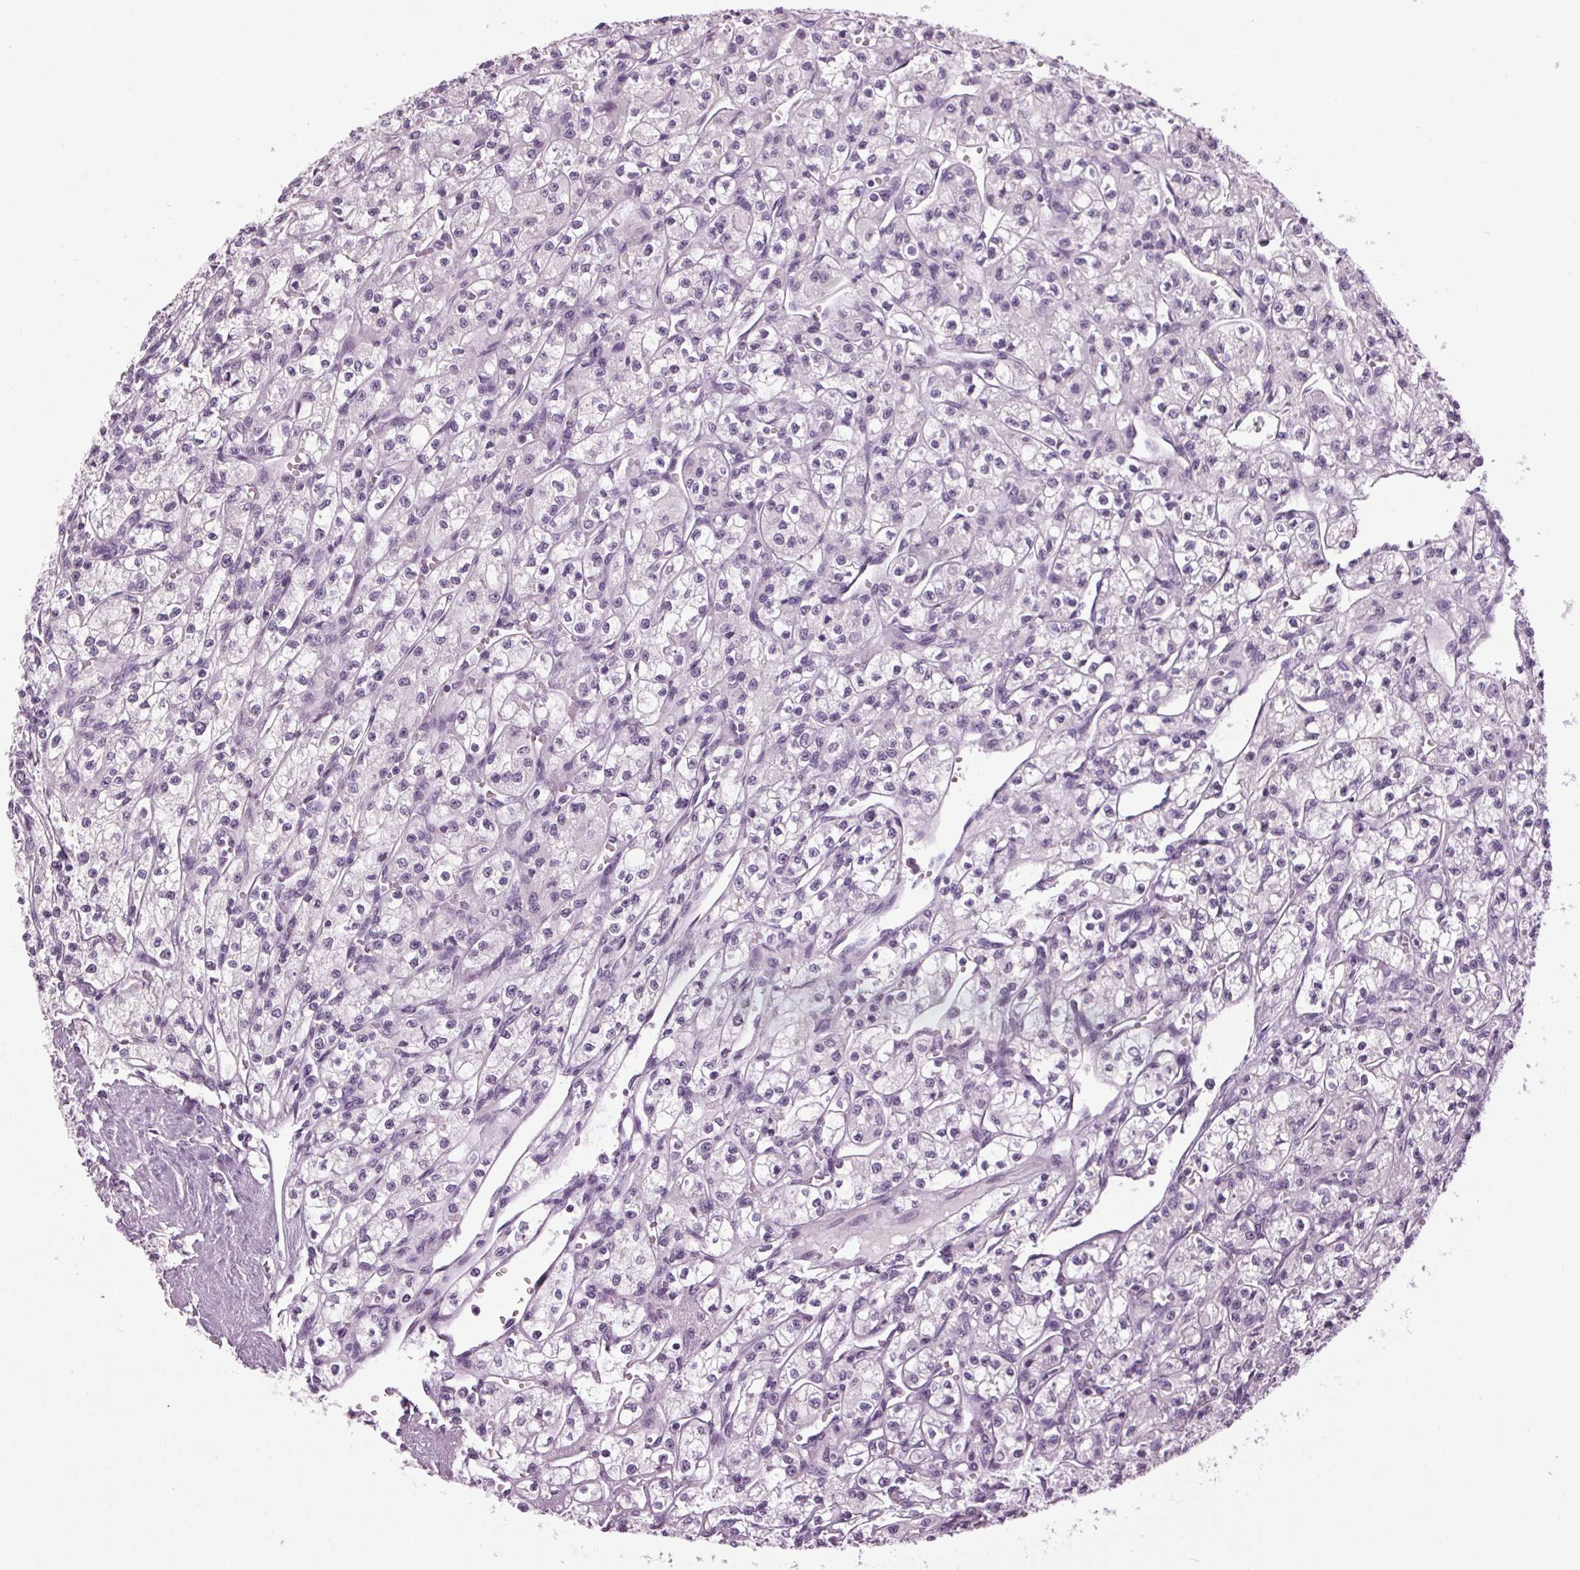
{"staining": {"intensity": "negative", "quantity": "none", "location": "none"}, "tissue": "renal cancer", "cell_type": "Tumor cells", "image_type": "cancer", "snomed": [{"axis": "morphology", "description": "Adenocarcinoma, NOS"}, {"axis": "topography", "description": "Kidney"}], "caption": "This is an immunohistochemistry (IHC) photomicrograph of renal cancer. There is no positivity in tumor cells.", "gene": "DNAH12", "patient": {"sex": "female", "age": 70}}